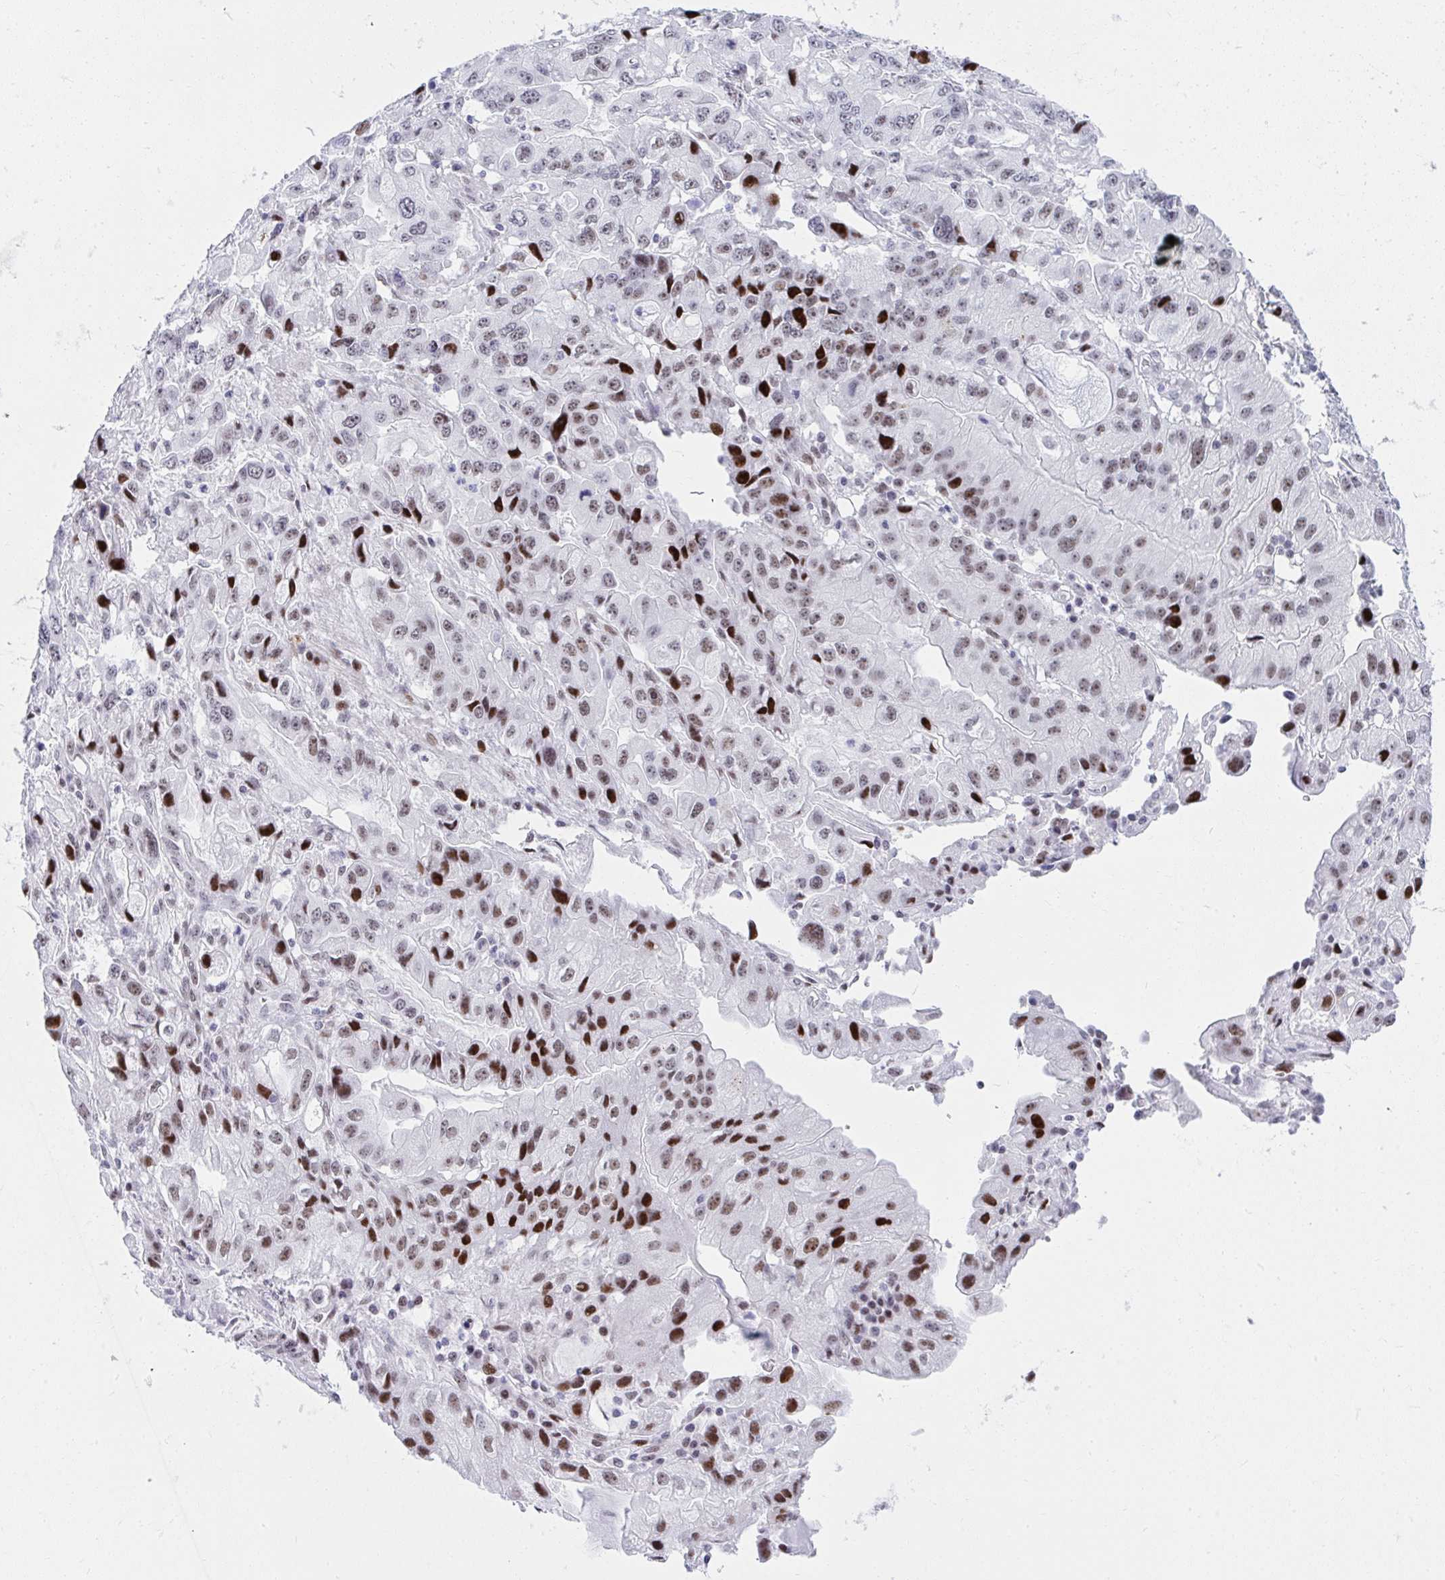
{"staining": {"intensity": "strong", "quantity": "25%-75%", "location": "nuclear"}, "tissue": "stomach cancer", "cell_type": "Tumor cells", "image_type": "cancer", "snomed": [{"axis": "morphology", "description": "Adenocarcinoma, NOS"}, {"axis": "topography", "description": "Stomach, lower"}], "caption": "The immunohistochemical stain labels strong nuclear positivity in tumor cells of stomach cancer tissue.", "gene": "GLDN", "patient": {"sex": "female", "age": 93}}